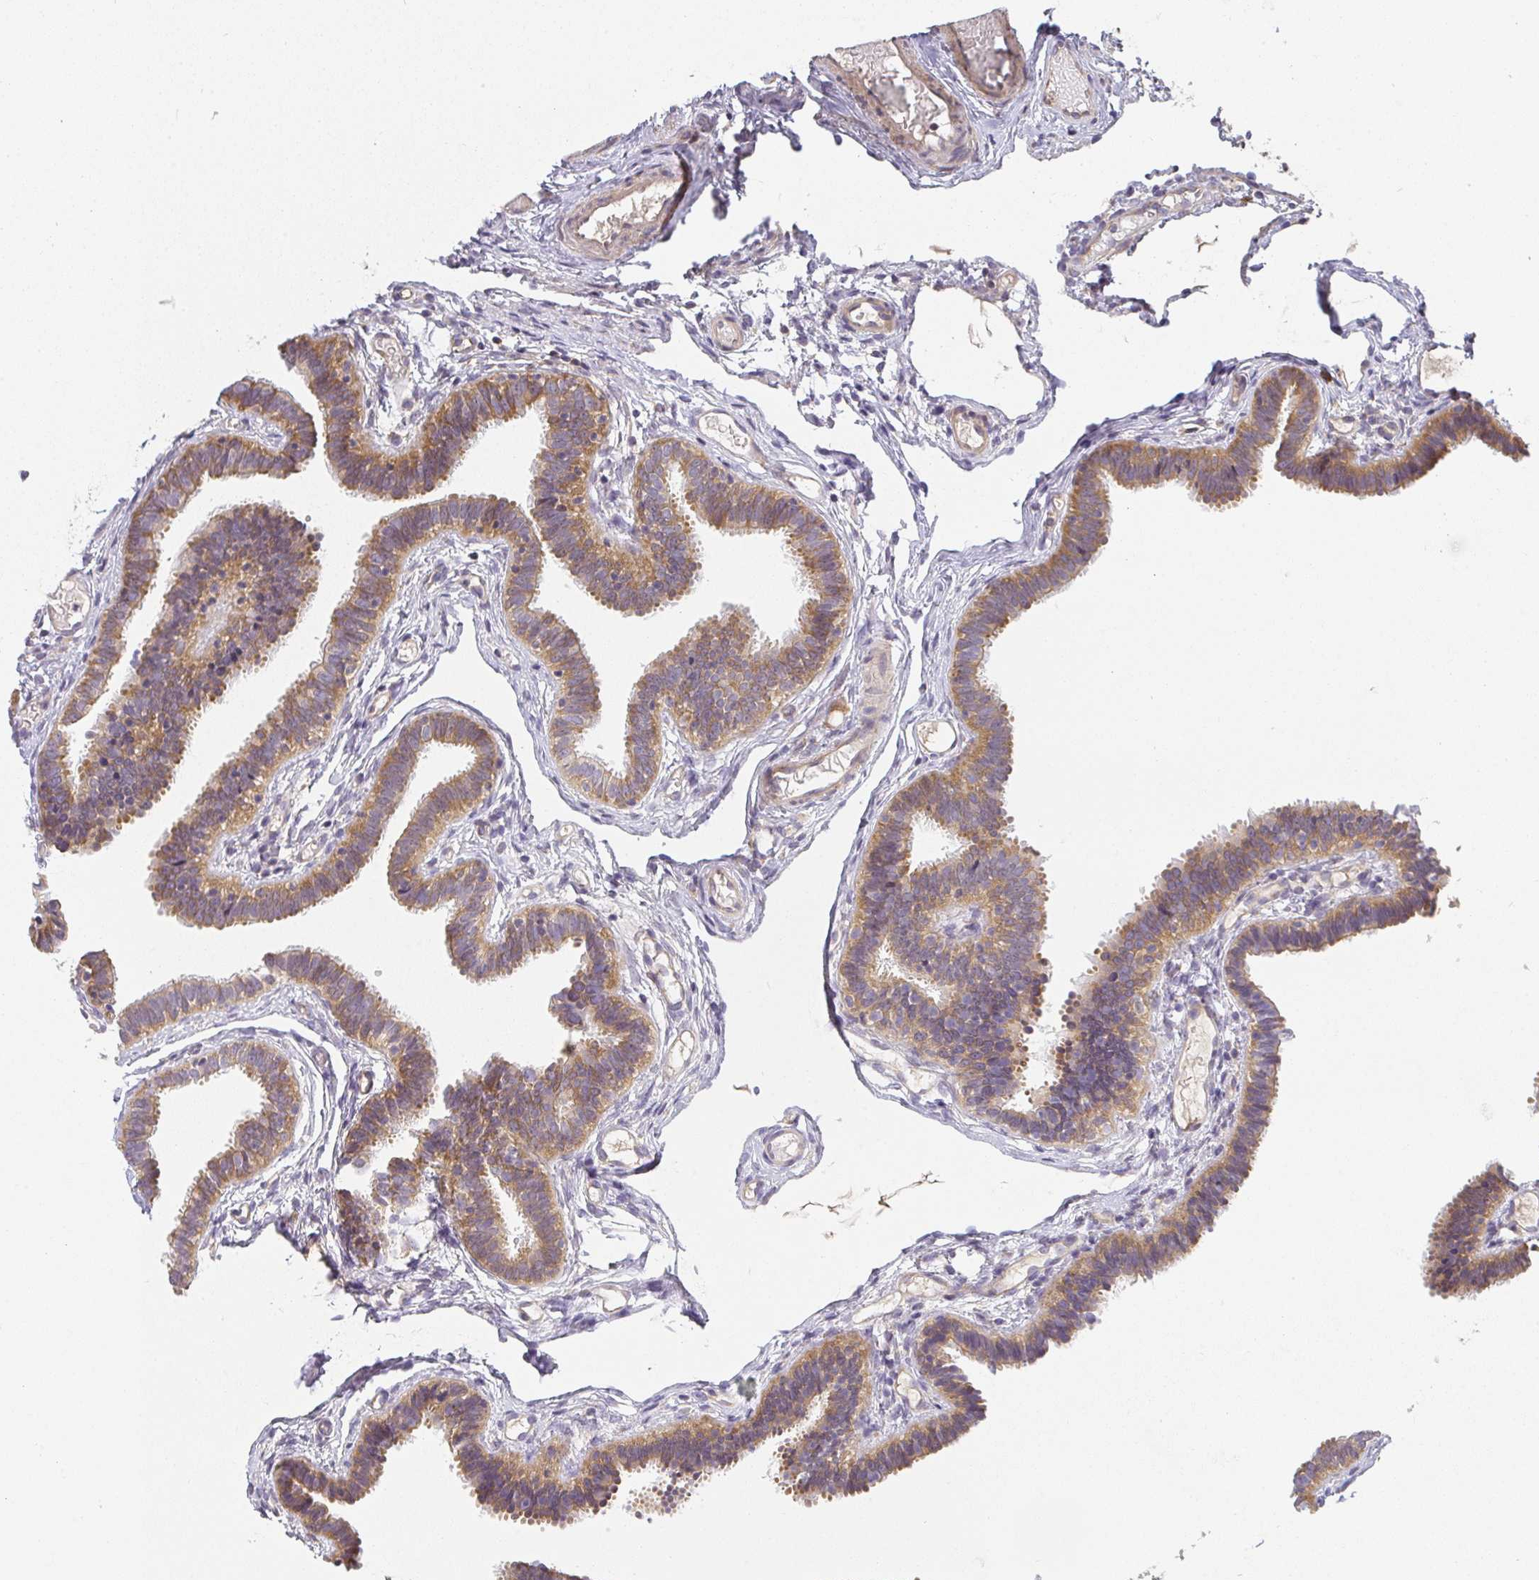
{"staining": {"intensity": "moderate", "quantity": ">75%", "location": "cytoplasmic/membranous"}, "tissue": "fallopian tube", "cell_type": "Glandular cells", "image_type": "normal", "snomed": [{"axis": "morphology", "description": "Normal tissue, NOS"}, {"axis": "topography", "description": "Fallopian tube"}], "caption": "Protein expression analysis of unremarkable fallopian tube exhibits moderate cytoplasmic/membranous expression in approximately >75% of glandular cells.", "gene": "SLC35B3", "patient": {"sex": "female", "age": 37}}